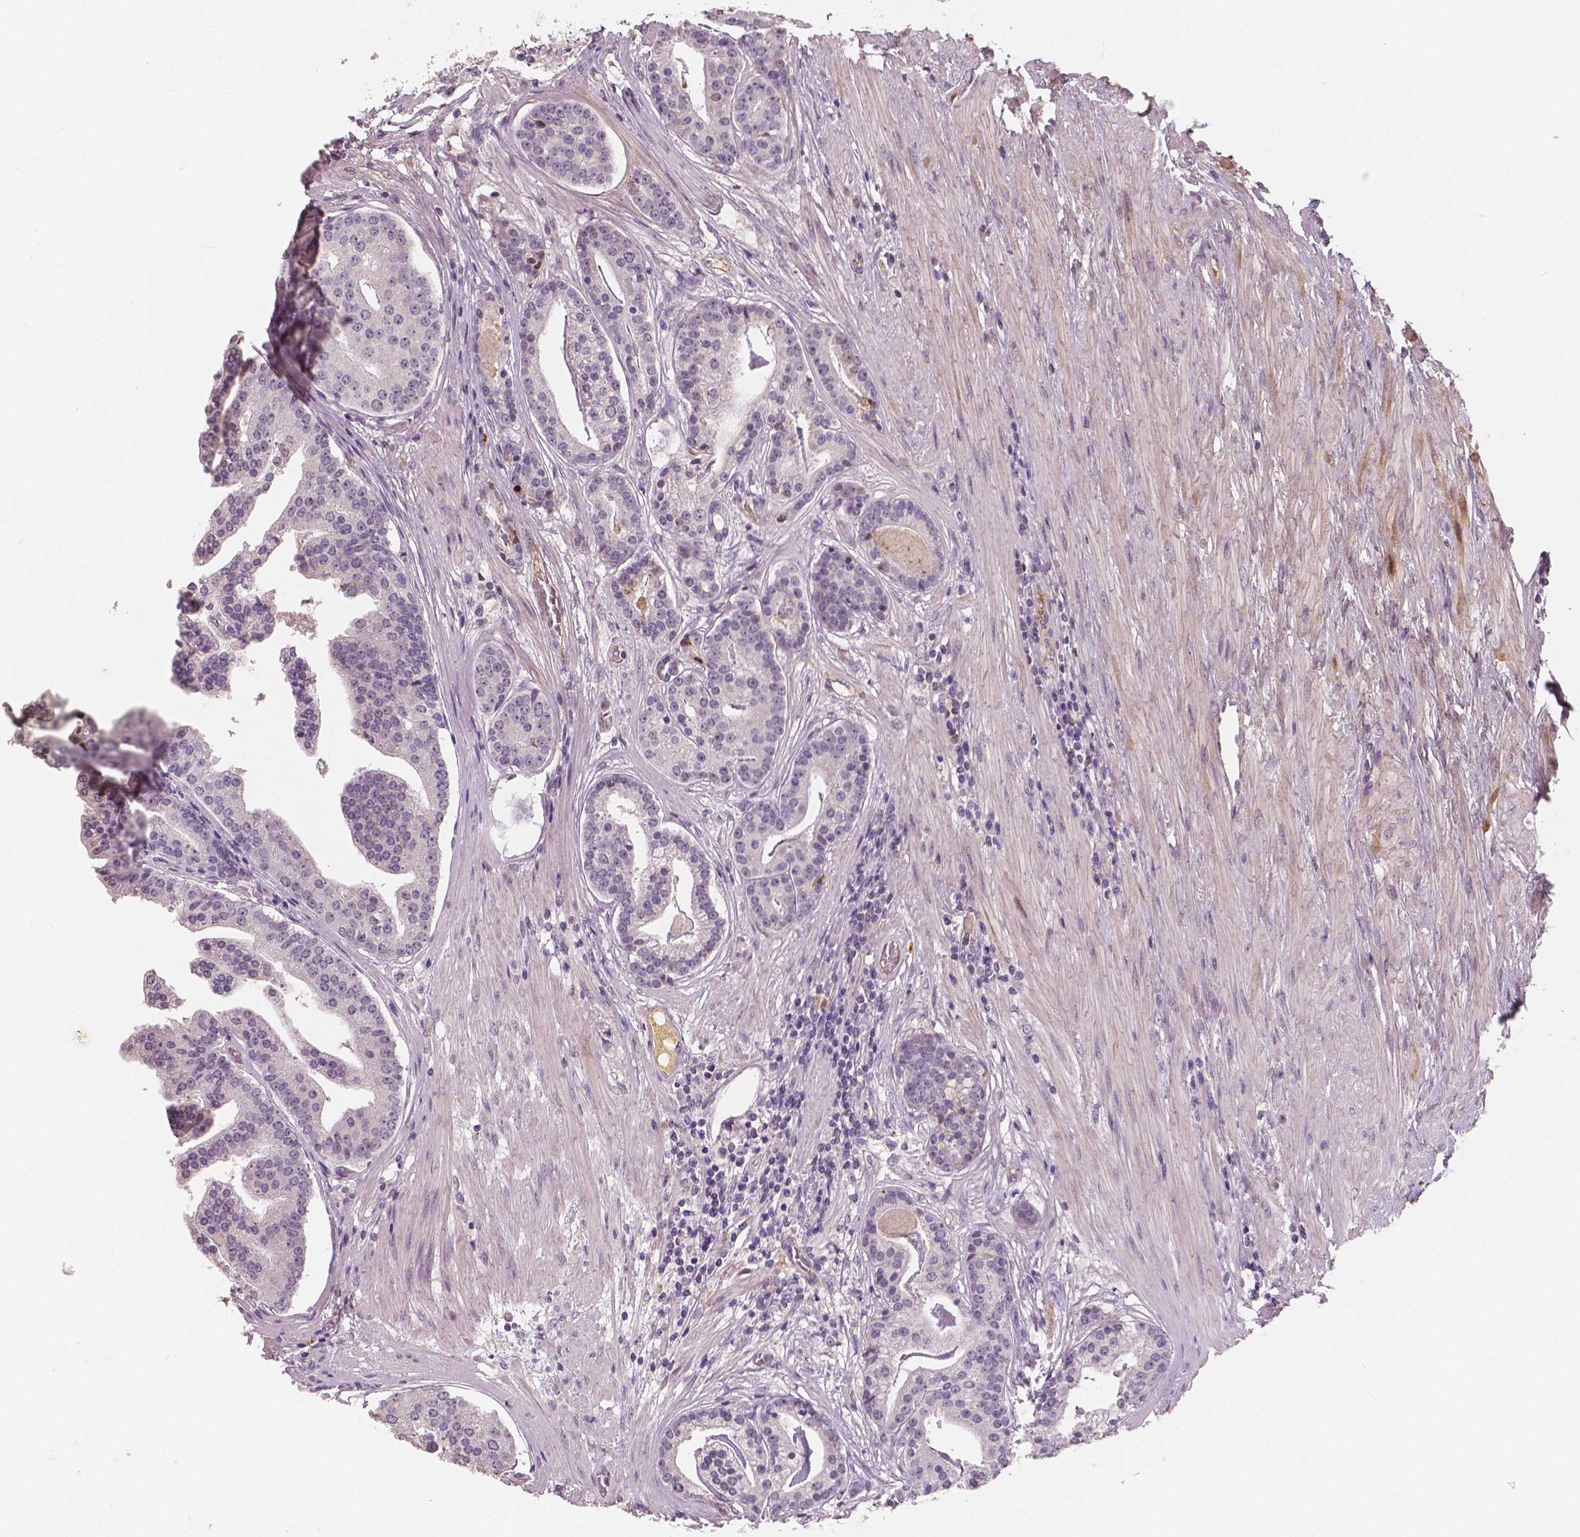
{"staining": {"intensity": "negative", "quantity": "none", "location": "none"}, "tissue": "prostate cancer", "cell_type": "Tumor cells", "image_type": "cancer", "snomed": [{"axis": "morphology", "description": "Adenocarcinoma, NOS"}, {"axis": "topography", "description": "Prostate and seminal vesicle, NOS"}, {"axis": "topography", "description": "Prostate"}], "caption": "There is no significant positivity in tumor cells of prostate adenocarcinoma.", "gene": "APOA4", "patient": {"sex": "male", "age": 44}}